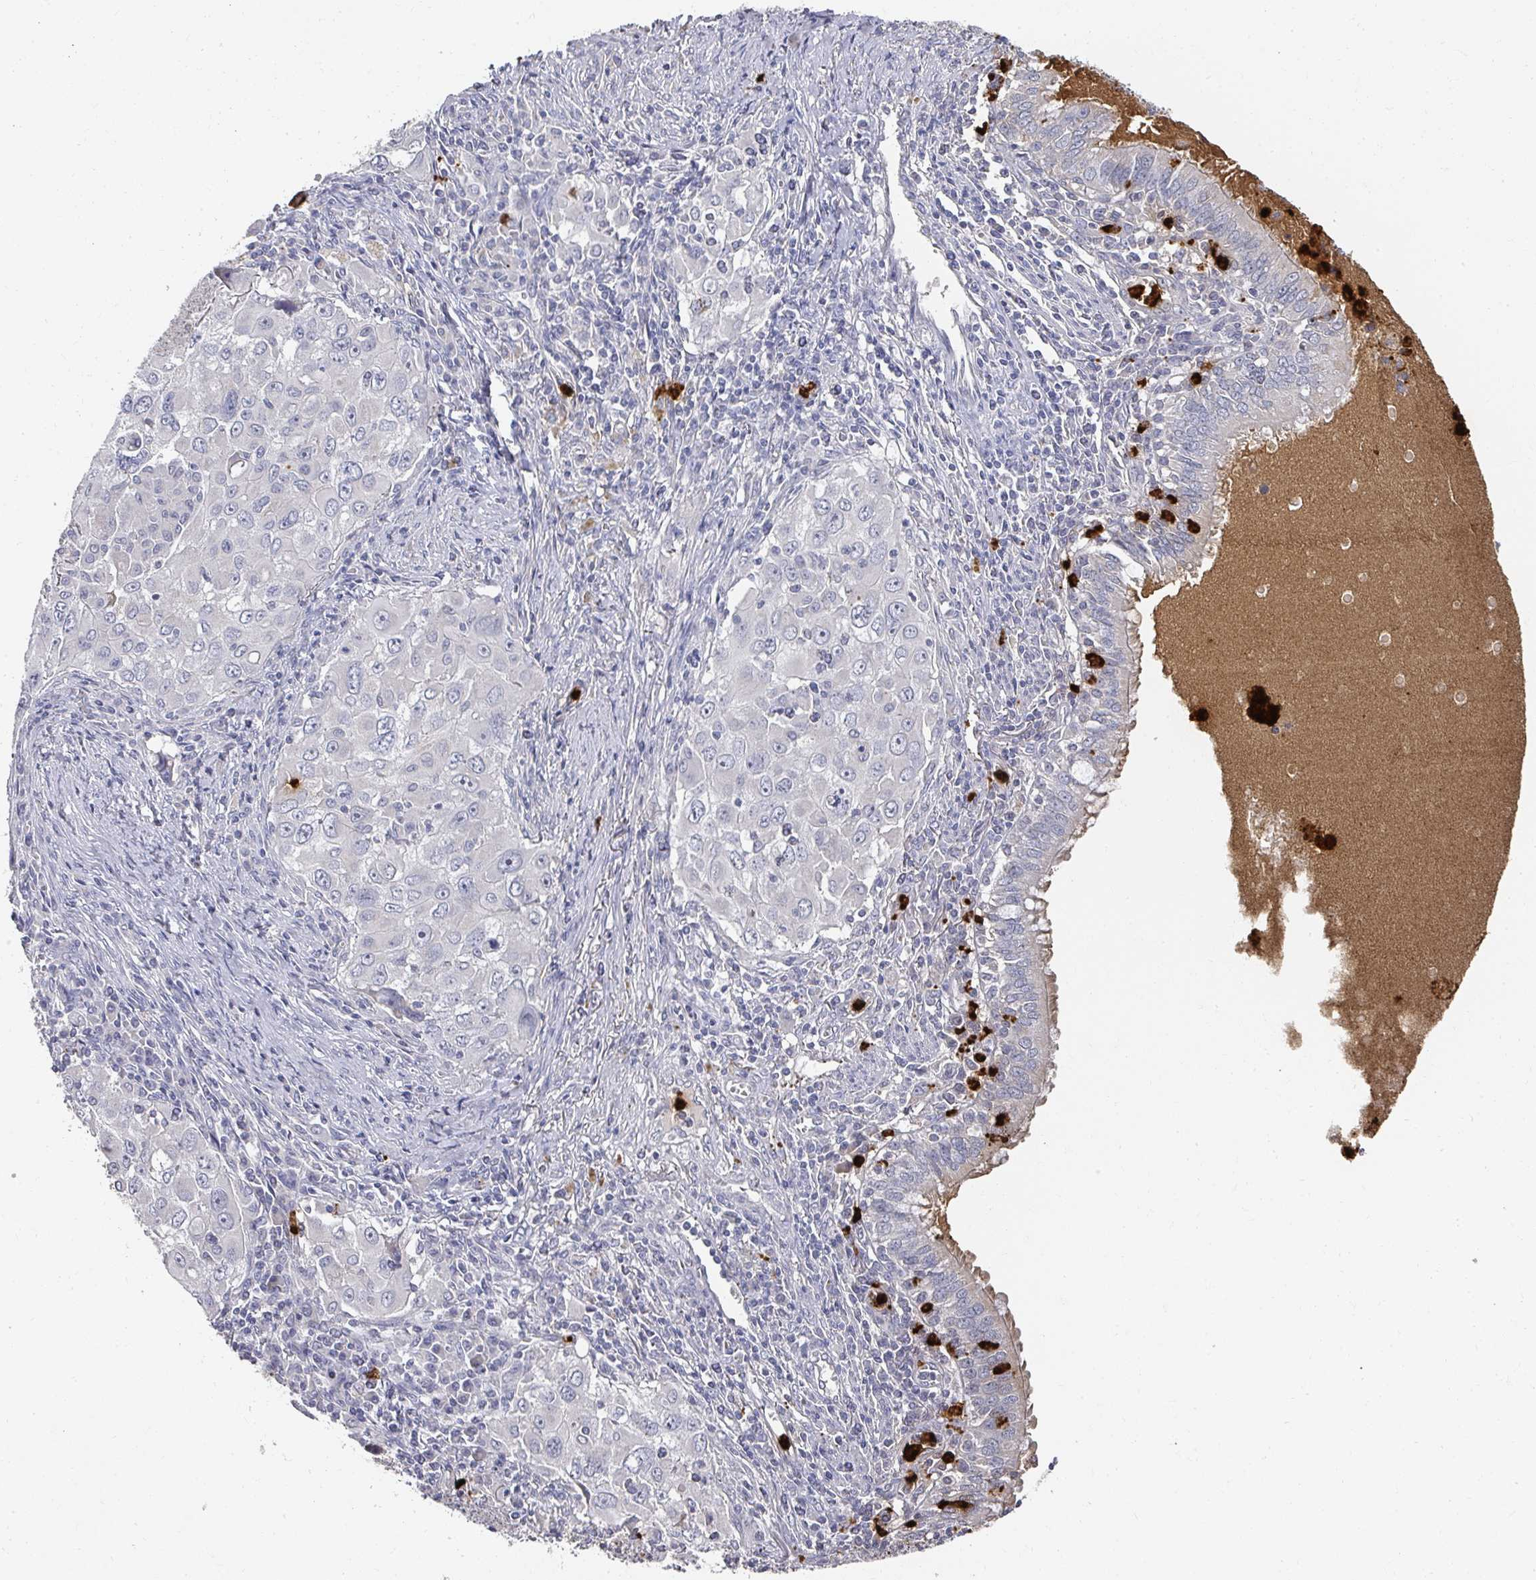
{"staining": {"intensity": "negative", "quantity": "none", "location": "none"}, "tissue": "lung cancer", "cell_type": "Tumor cells", "image_type": "cancer", "snomed": [{"axis": "morphology", "description": "Adenocarcinoma, NOS"}, {"axis": "morphology", "description": "Adenocarcinoma, metastatic, NOS"}, {"axis": "topography", "description": "Lymph node"}, {"axis": "topography", "description": "Lung"}], "caption": "Lung cancer was stained to show a protein in brown. There is no significant staining in tumor cells.", "gene": "CAMP", "patient": {"sex": "female", "age": 42}}